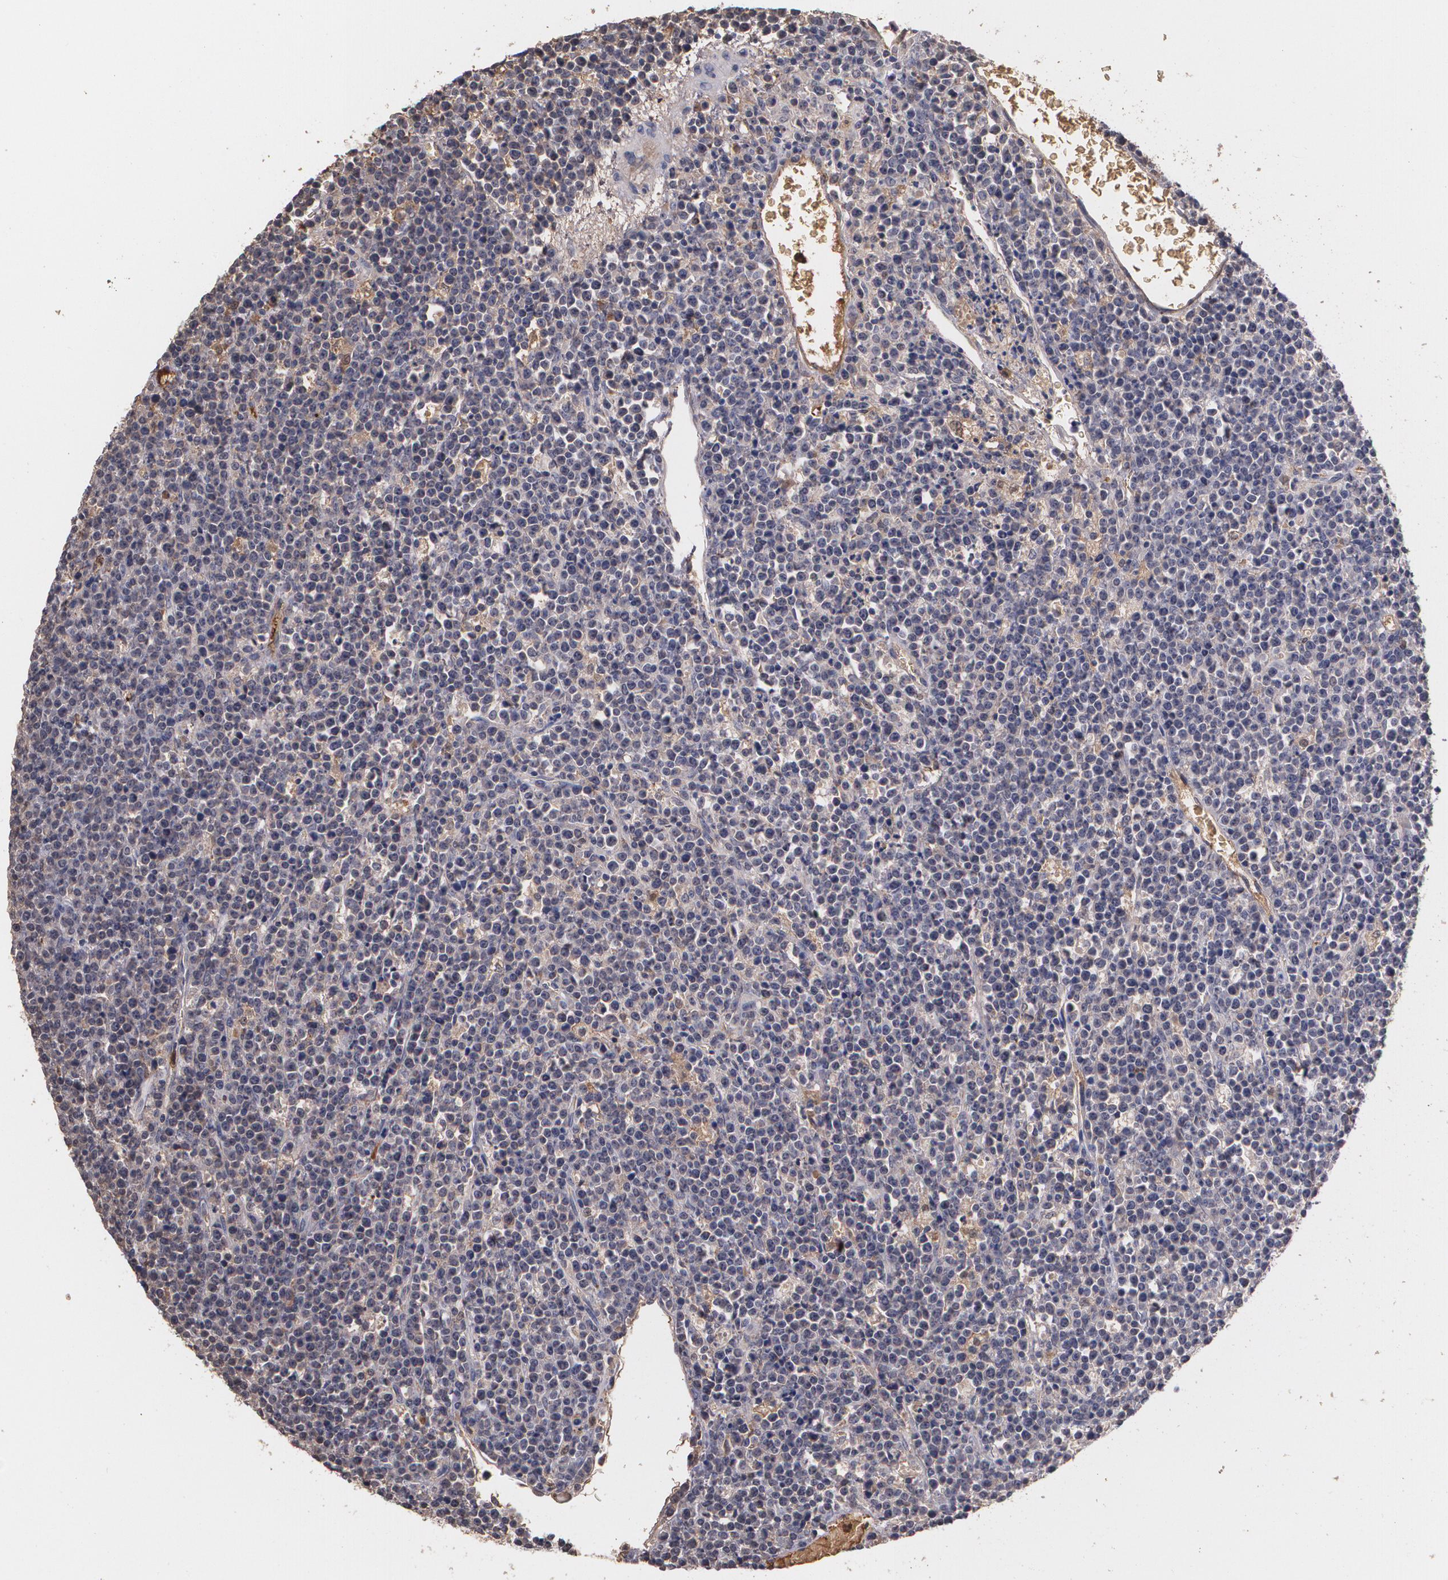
{"staining": {"intensity": "weak", "quantity": ">75%", "location": "cytoplasmic/membranous"}, "tissue": "lymphoma", "cell_type": "Tumor cells", "image_type": "cancer", "snomed": [{"axis": "morphology", "description": "Malignant lymphoma, non-Hodgkin's type, High grade"}, {"axis": "topography", "description": "Ovary"}], "caption": "Weak cytoplasmic/membranous staining for a protein is appreciated in about >75% of tumor cells of lymphoma using immunohistochemistry (IHC).", "gene": "PTS", "patient": {"sex": "female", "age": 56}}